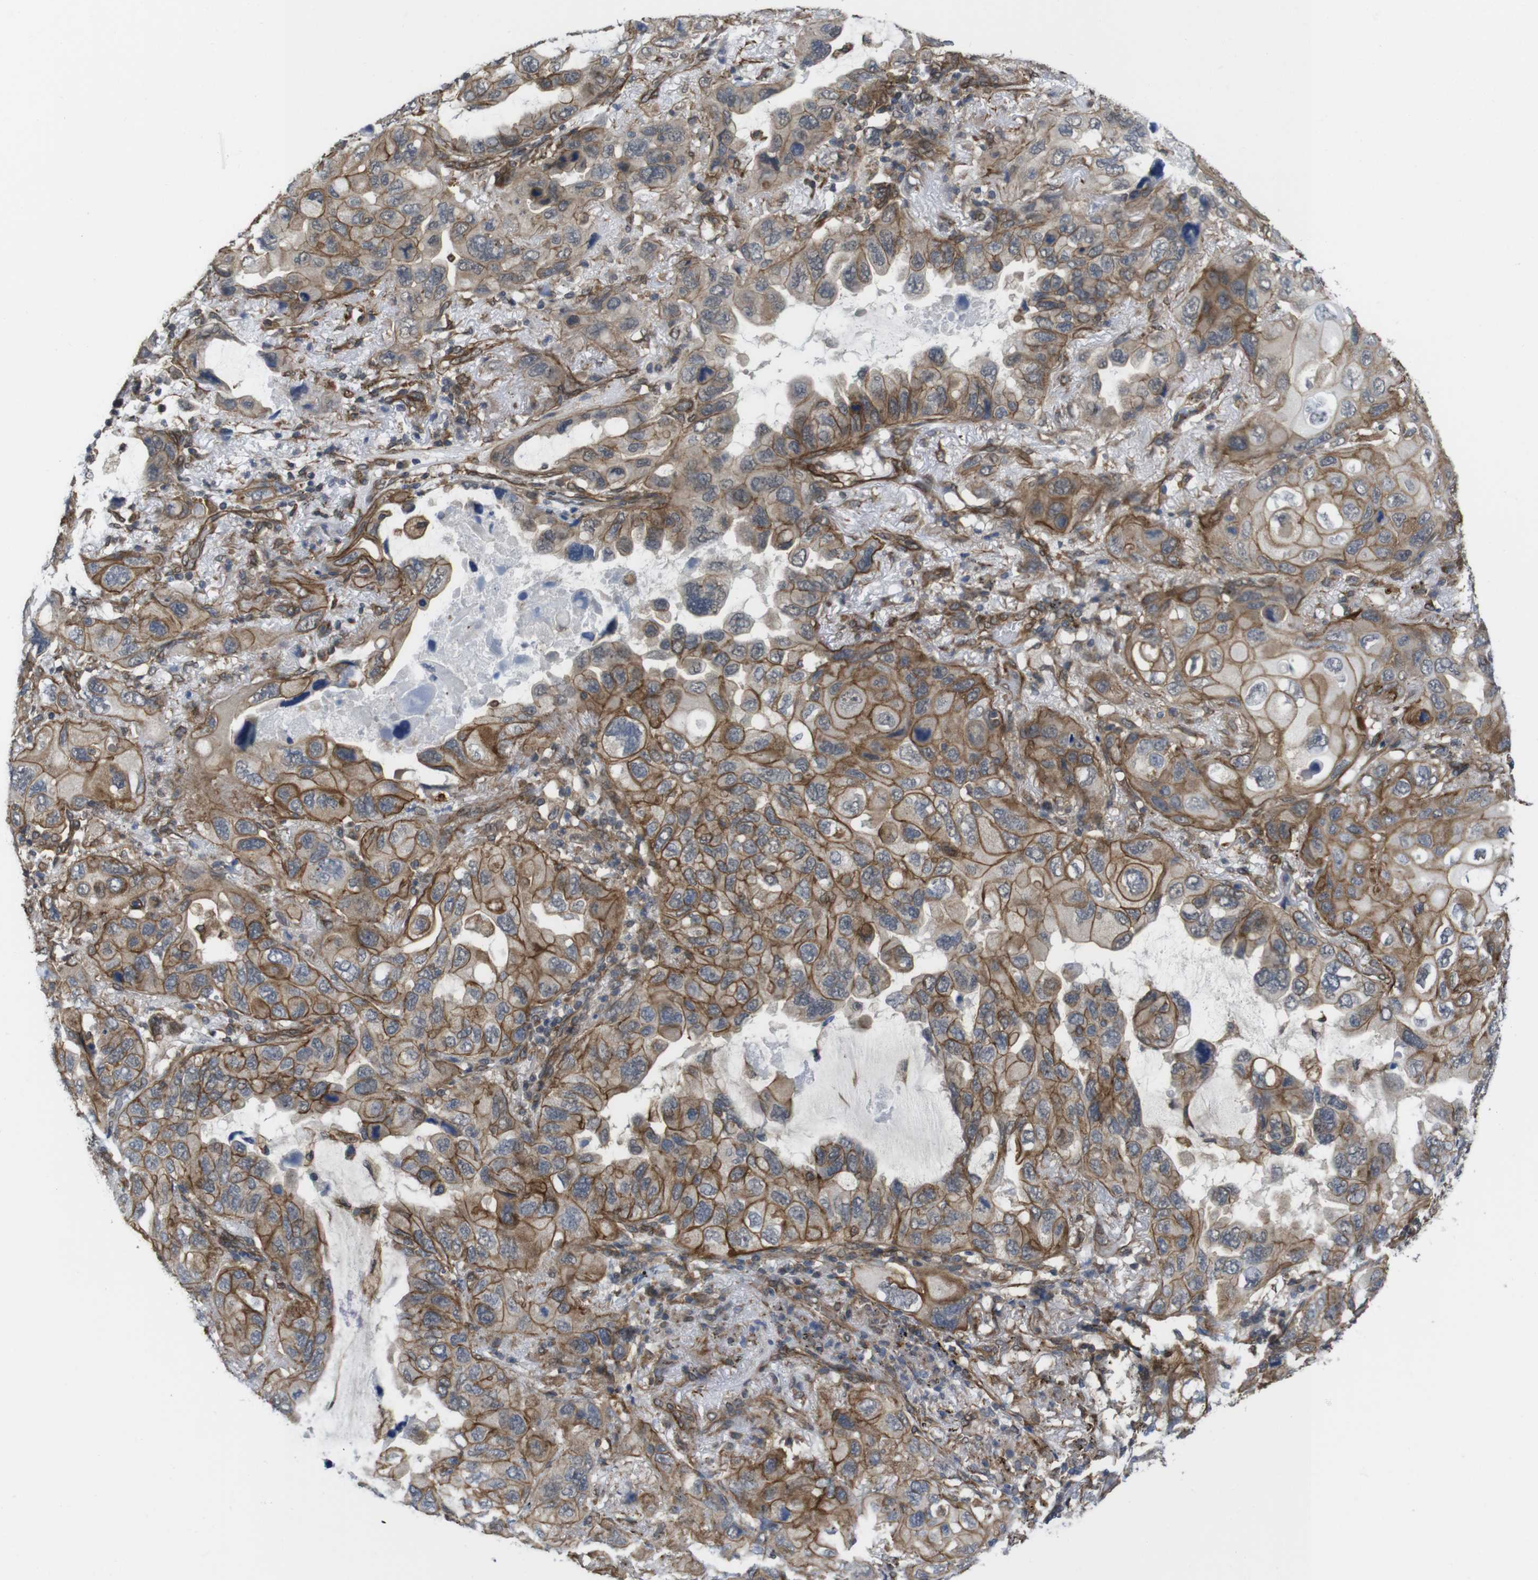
{"staining": {"intensity": "strong", "quantity": ">75%", "location": "cytoplasmic/membranous"}, "tissue": "lung cancer", "cell_type": "Tumor cells", "image_type": "cancer", "snomed": [{"axis": "morphology", "description": "Squamous cell carcinoma, NOS"}, {"axis": "topography", "description": "Lung"}], "caption": "Immunohistochemistry (IHC) of human lung squamous cell carcinoma displays high levels of strong cytoplasmic/membranous positivity in approximately >75% of tumor cells.", "gene": "ZDHHC5", "patient": {"sex": "female", "age": 73}}